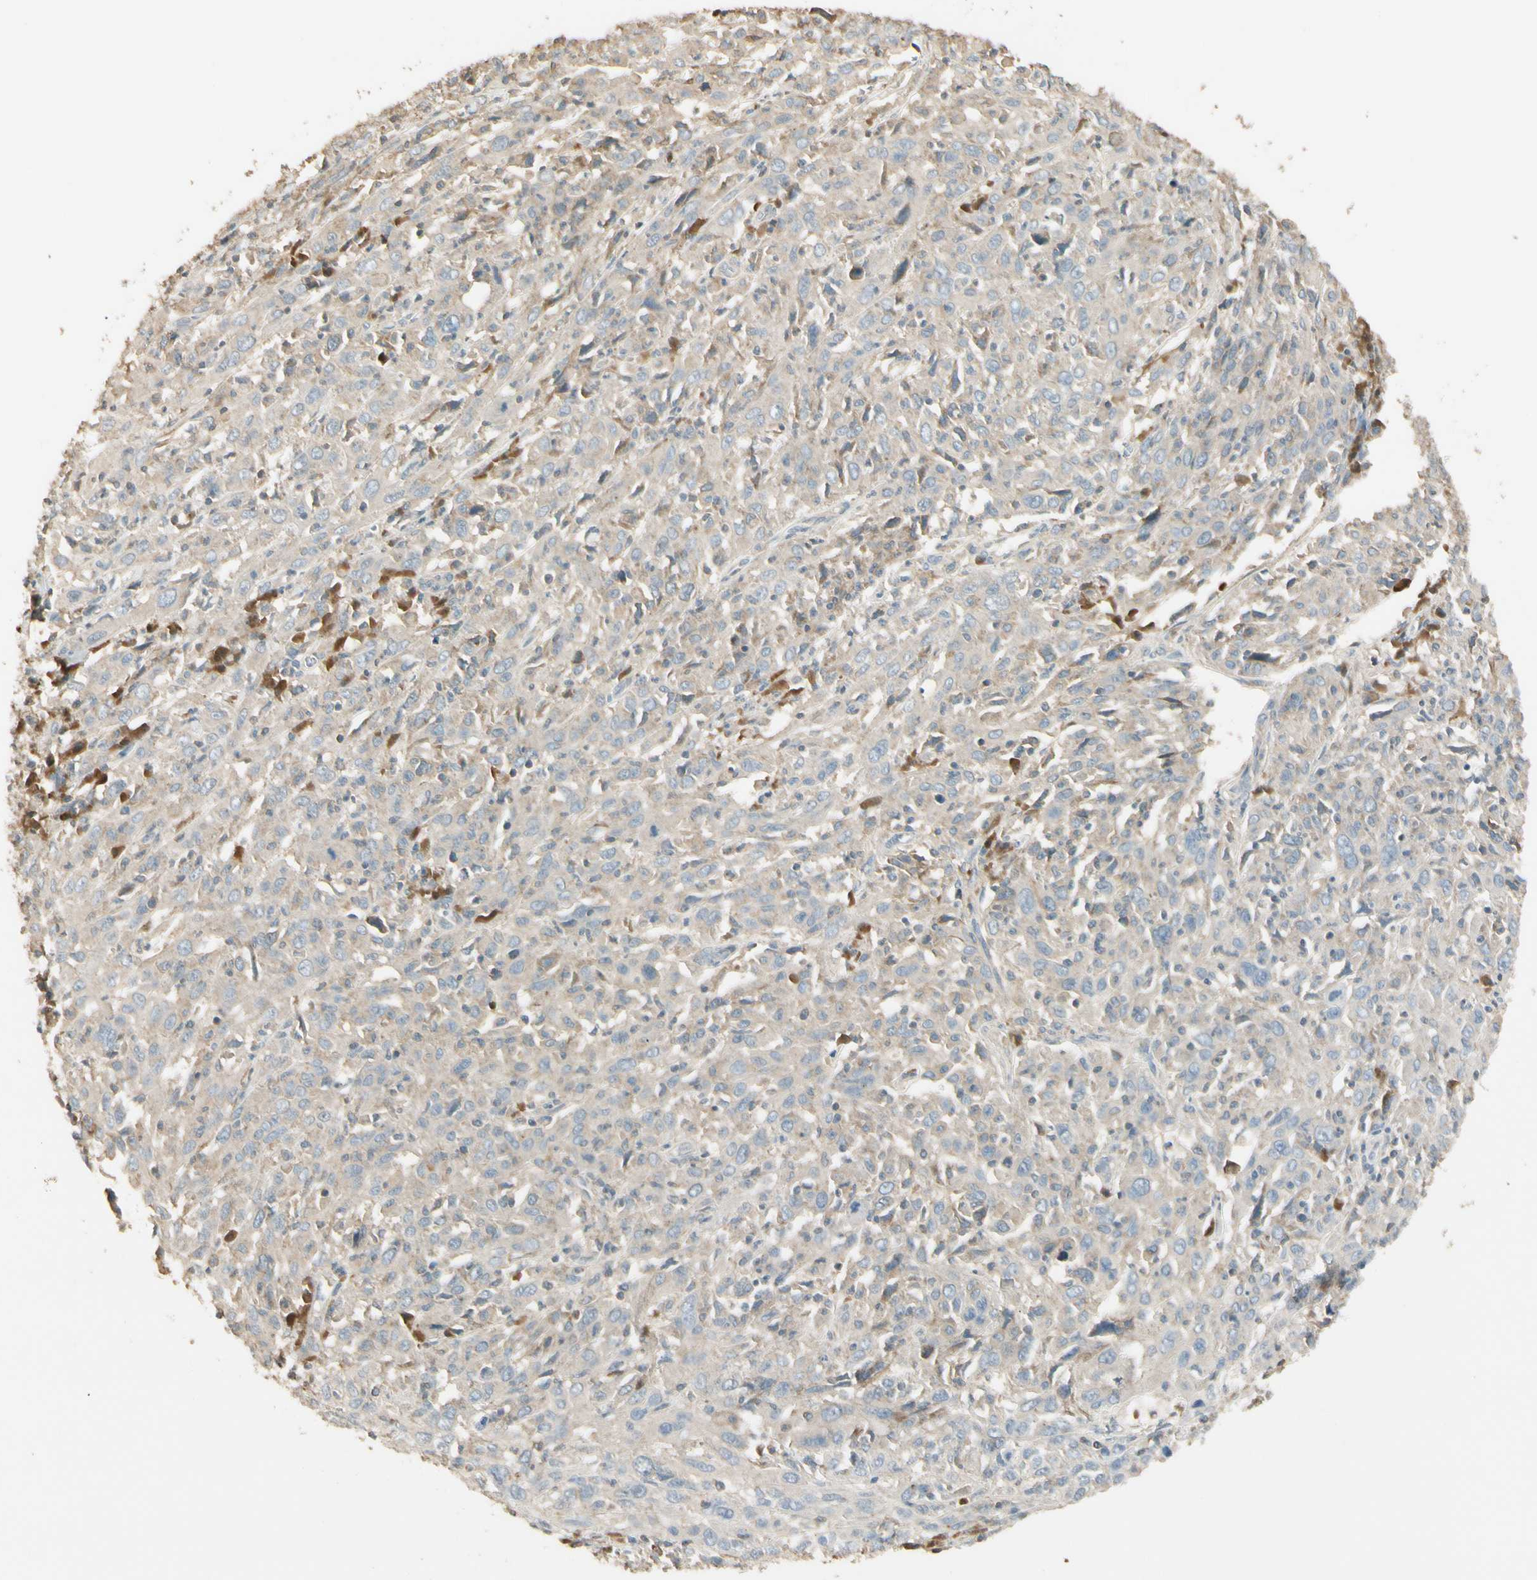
{"staining": {"intensity": "weak", "quantity": "<25%", "location": "cytoplasmic/membranous"}, "tissue": "cervical cancer", "cell_type": "Tumor cells", "image_type": "cancer", "snomed": [{"axis": "morphology", "description": "Squamous cell carcinoma, NOS"}, {"axis": "topography", "description": "Cervix"}], "caption": "IHC photomicrograph of human cervical cancer stained for a protein (brown), which demonstrates no positivity in tumor cells. Brightfield microscopy of IHC stained with DAB (3,3'-diaminobenzidine) (brown) and hematoxylin (blue), captured at high magnification.", "gene": "PLXNA1", "patient": {"sex": "female", "age": 46}}